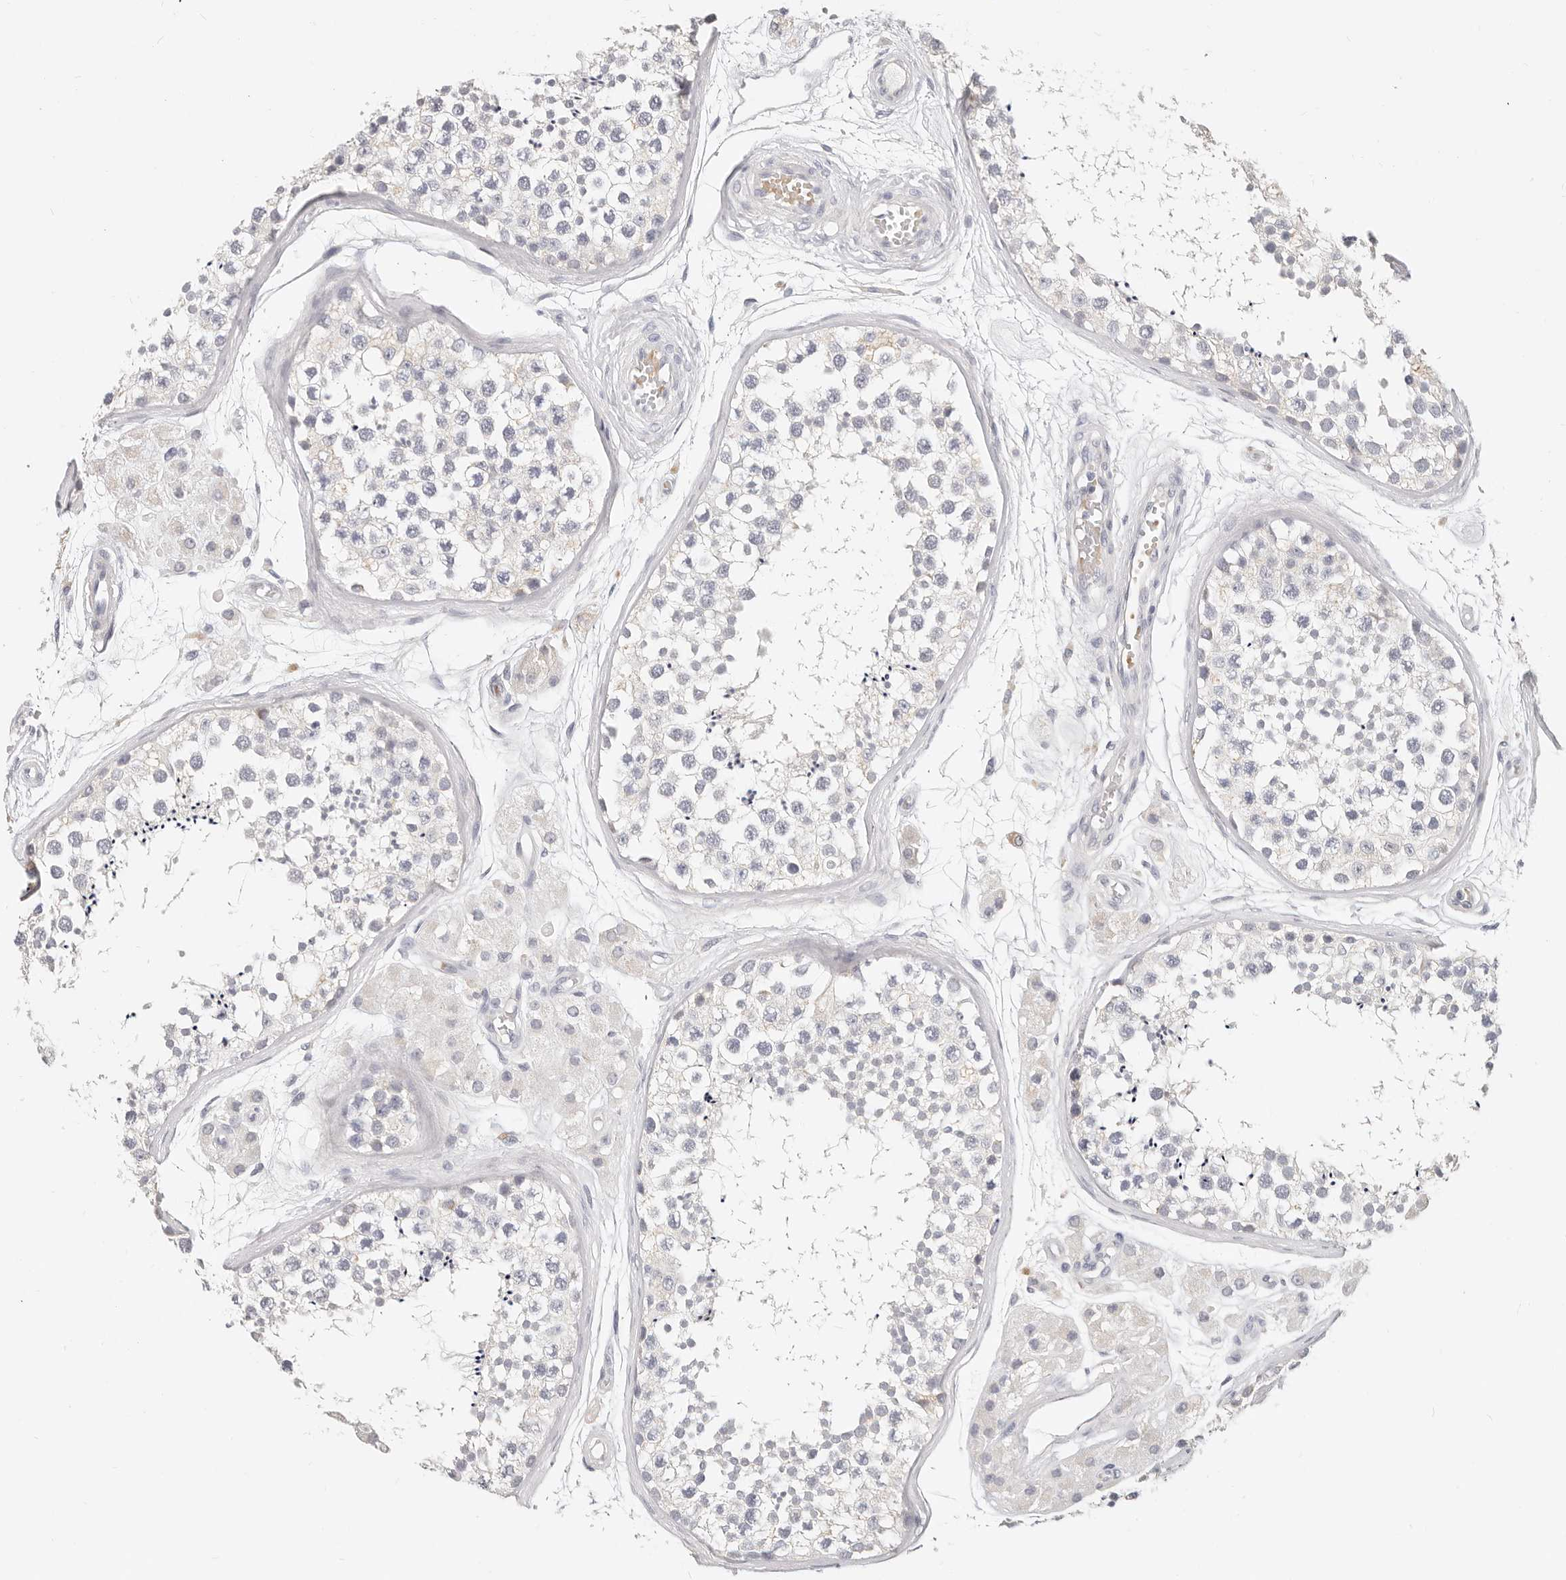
{"staining": {"intensity": "negative", "quantity": "none", "location": "none"}, "tissue": "testis", "cell_type": "Cells in seminiferous ducts", "image_type": "normal", "snomed": [{"axis": "morphology", "description": "Normal tissue, NOS"}, {"axis": "topography", "description": "Testis"}], "caption": "Immunohistochemistry of benign testis reveals no staining in cells in seminiferous ducts. (DAB (3,3'-diaminobenzidine) immunohistochemistry (IHC), high magnification).", "gene": "TMEM63B", "patient": {"sex": "male", "age": 56}}